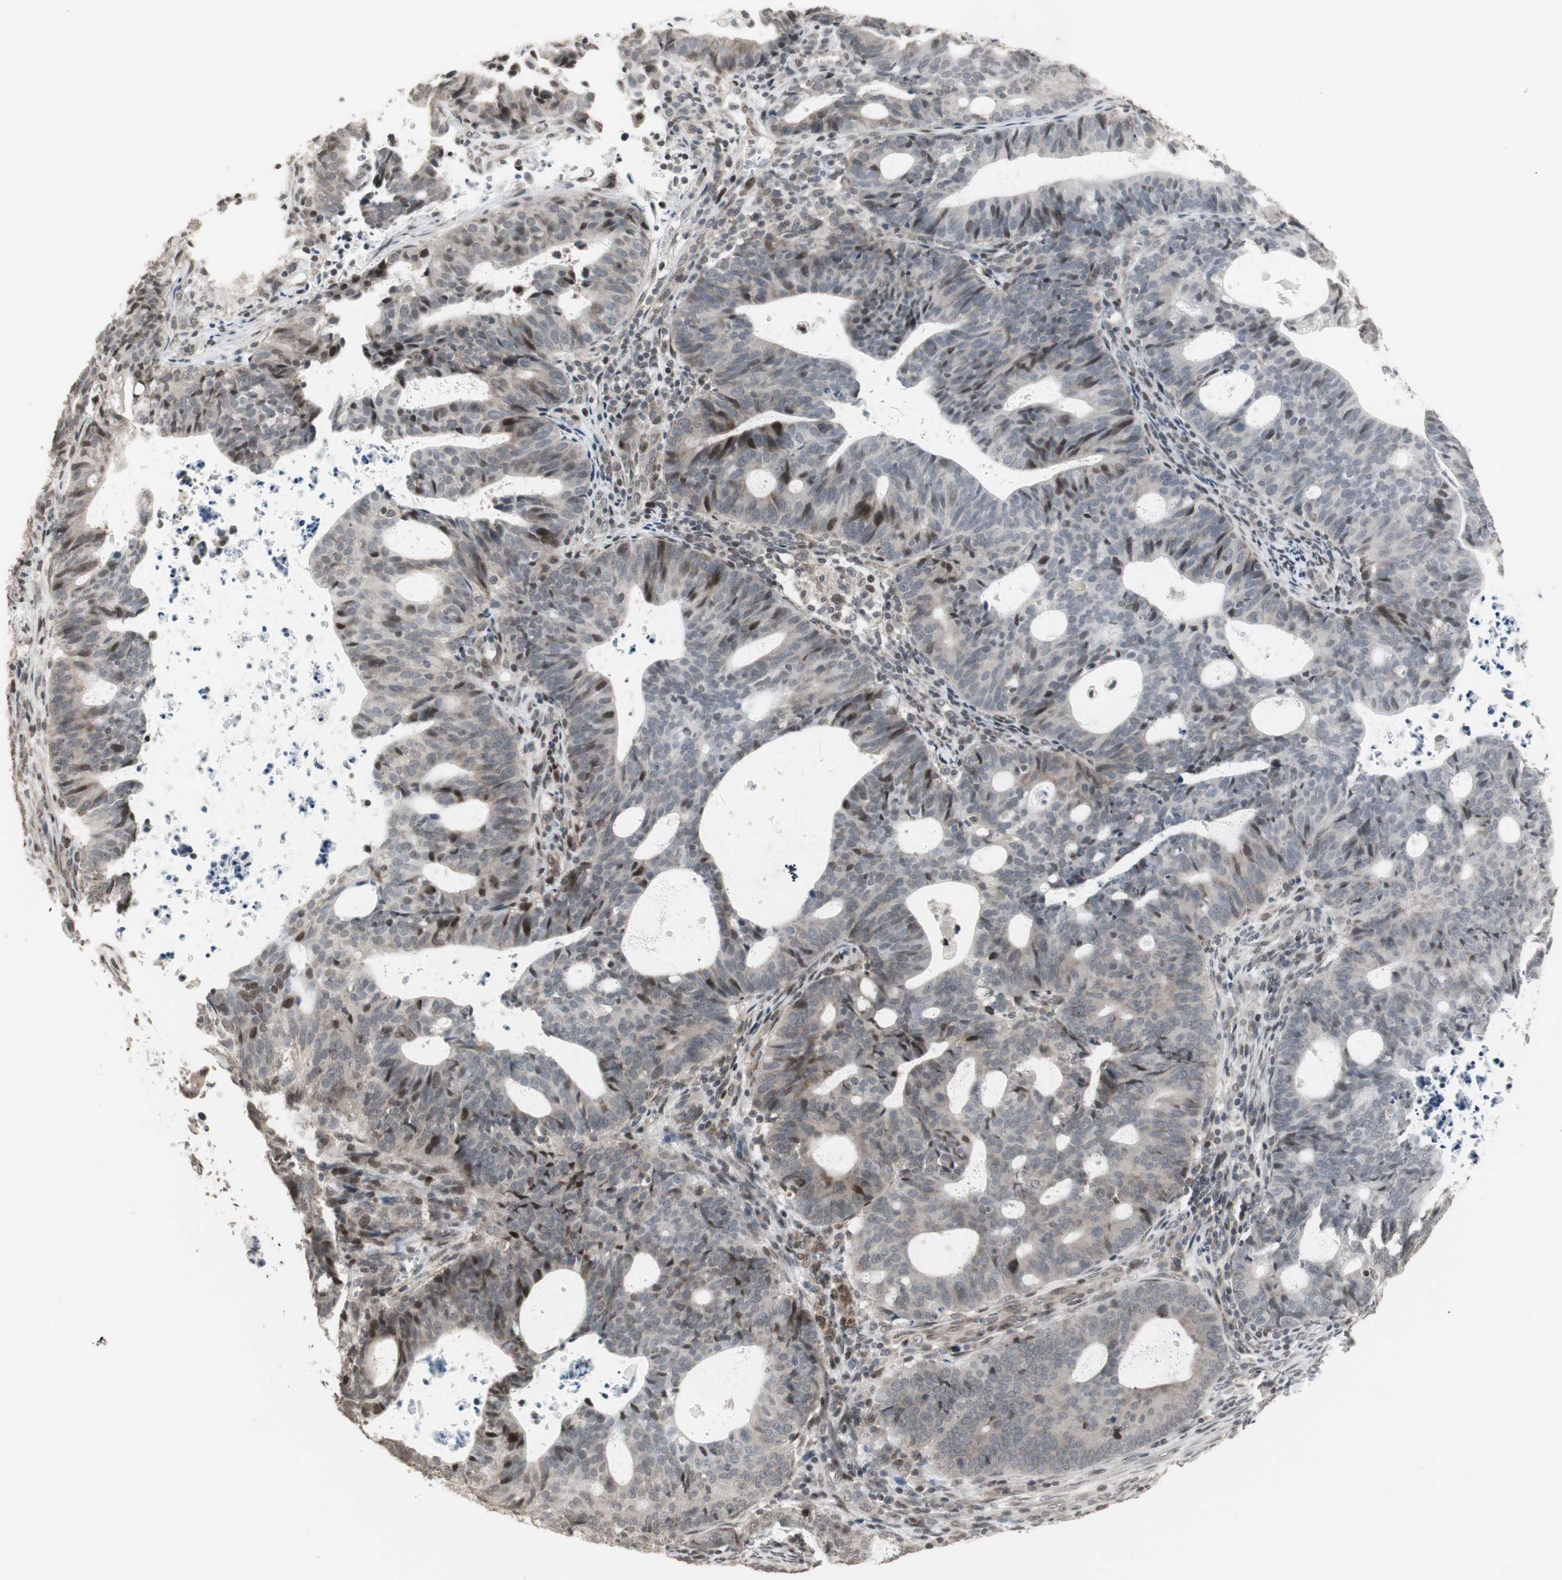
{"staining": {"intensity": "weak", "quantity": "25%-75%", "location": "cytoplasmic/membranous,nuclear"}, "tissue": "endometrial cancer", "cell_type": "Tumor cells", "image_type": "cancer", "snomed": [{"axis": "morphology", "description": "Adenocarcinoma, NOS"}, {"axis": "topography", "description": "Uterus"}], "caption": "High-magnification brightfield microscopy of endometrial adenocarcinoma stained with DAB (brown) and counterstained with hematoxylin (blue). tumor cells exhibit weak cytoplasmic/membranous and nuclear positivity is identified in approximately25%-75% of cells.", "gene": "CBLC", "patient": {"sex": "female", "age": 83}}